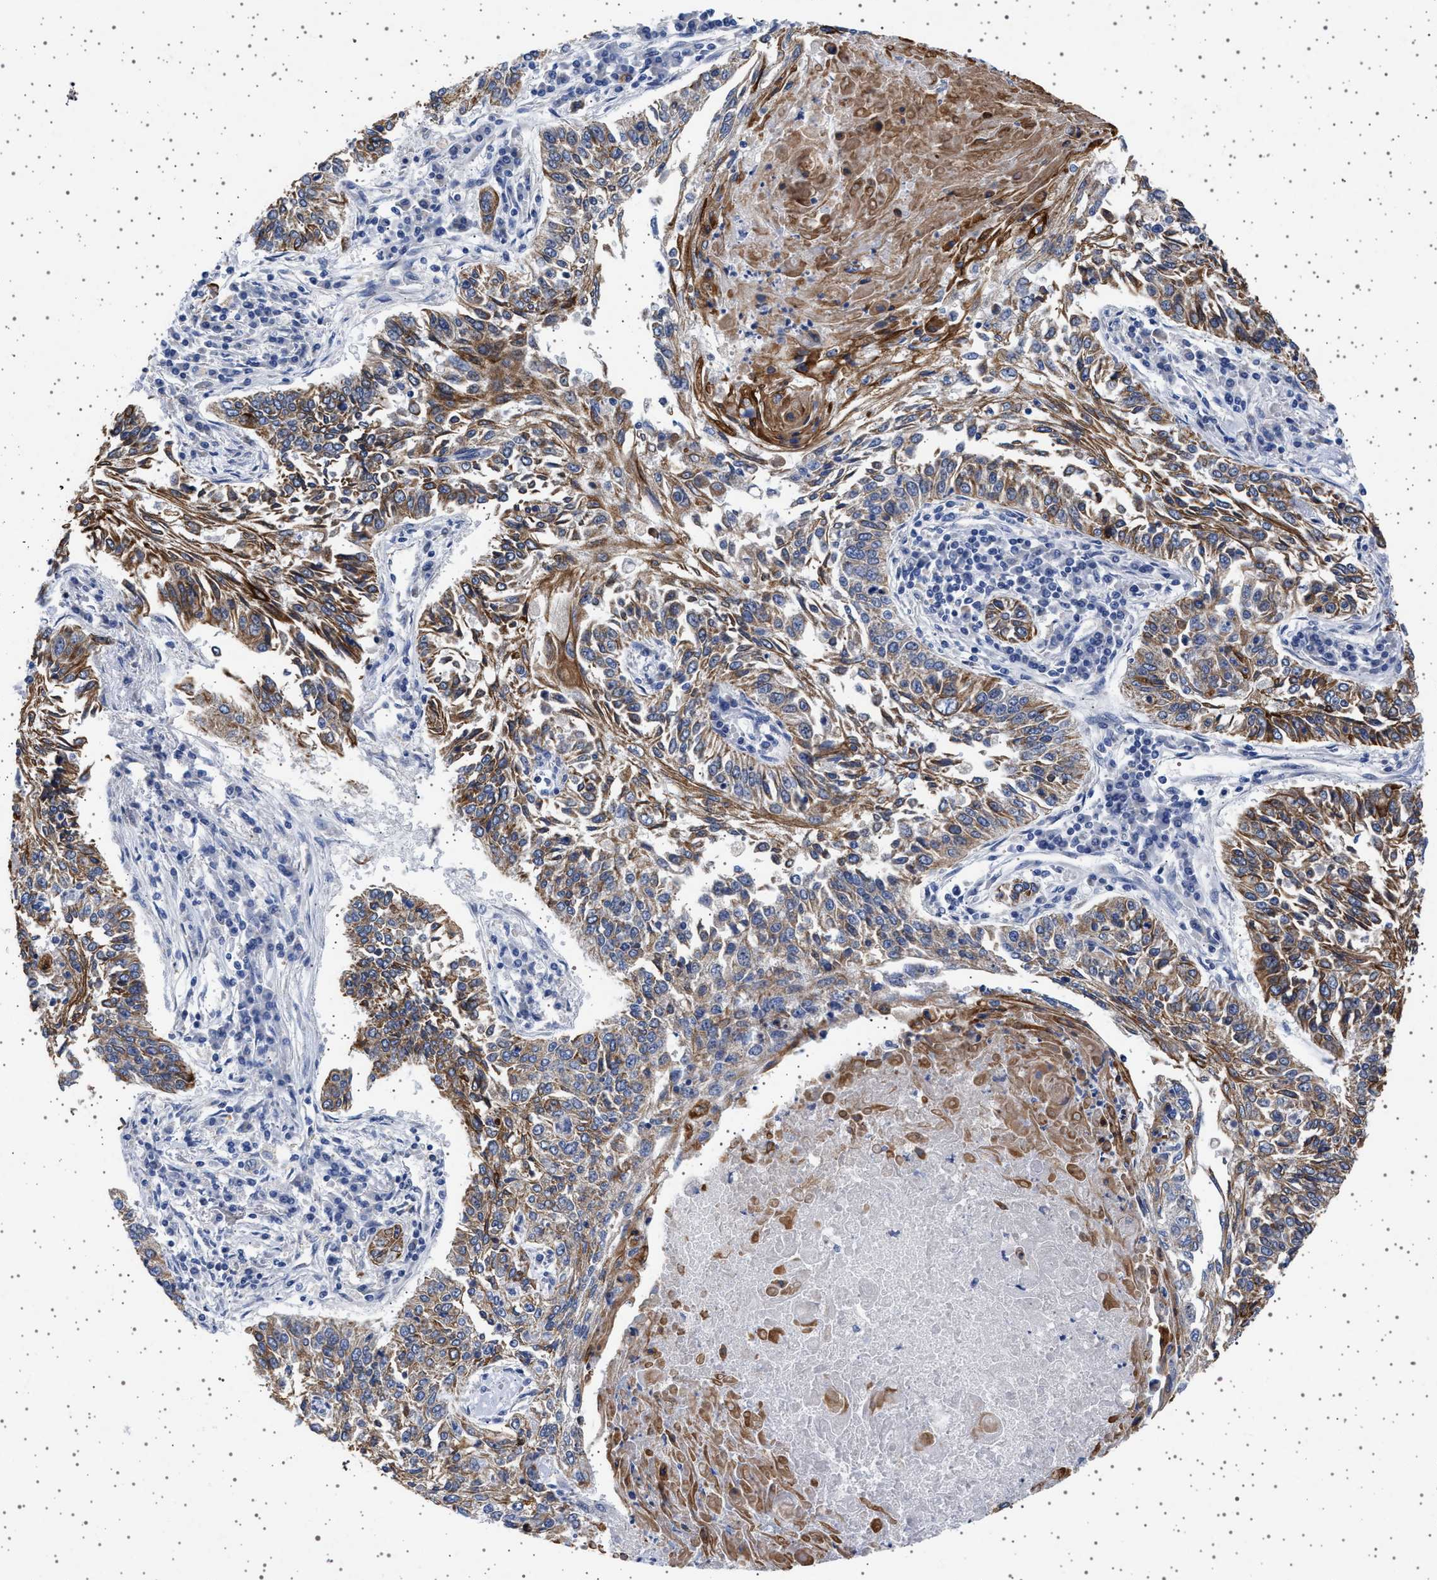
{"staining": {"intensity": "moderate", "quantity": ">75%", "location": "cytoplasmic/membranous"}, "tissue": "lung cancer", "cell_type": "Tumor cells", "image_type": "cancer", "snomed": [{"axis": "morphology", "description": "Normal tissue, NOS"}, {"axis": "morphology", "description": "Squamous cell carcinoma, NOS"}, {"axis": "topography", "description": "Cartilage tissue"}, {"axis": "topography", "description": "Bronchus"}, {"axis": "topography", "description": "Lung"}], "caption": "DAB (3,3'-diaminobenzidine) immunohistochemical staining of lung cancer (squamous cell carcinoma) reveals moderate cytoplasmic/membranous protein expression in about >75% of tumor cells. (Stains: DAB (3,3'-diaminobenzidine) in brown, nuclei in blue, Microscopy: brightfield microscopy at high magnification).", "gene": "TRMT10B", "patient": {"sex": "female", "age": 49}}